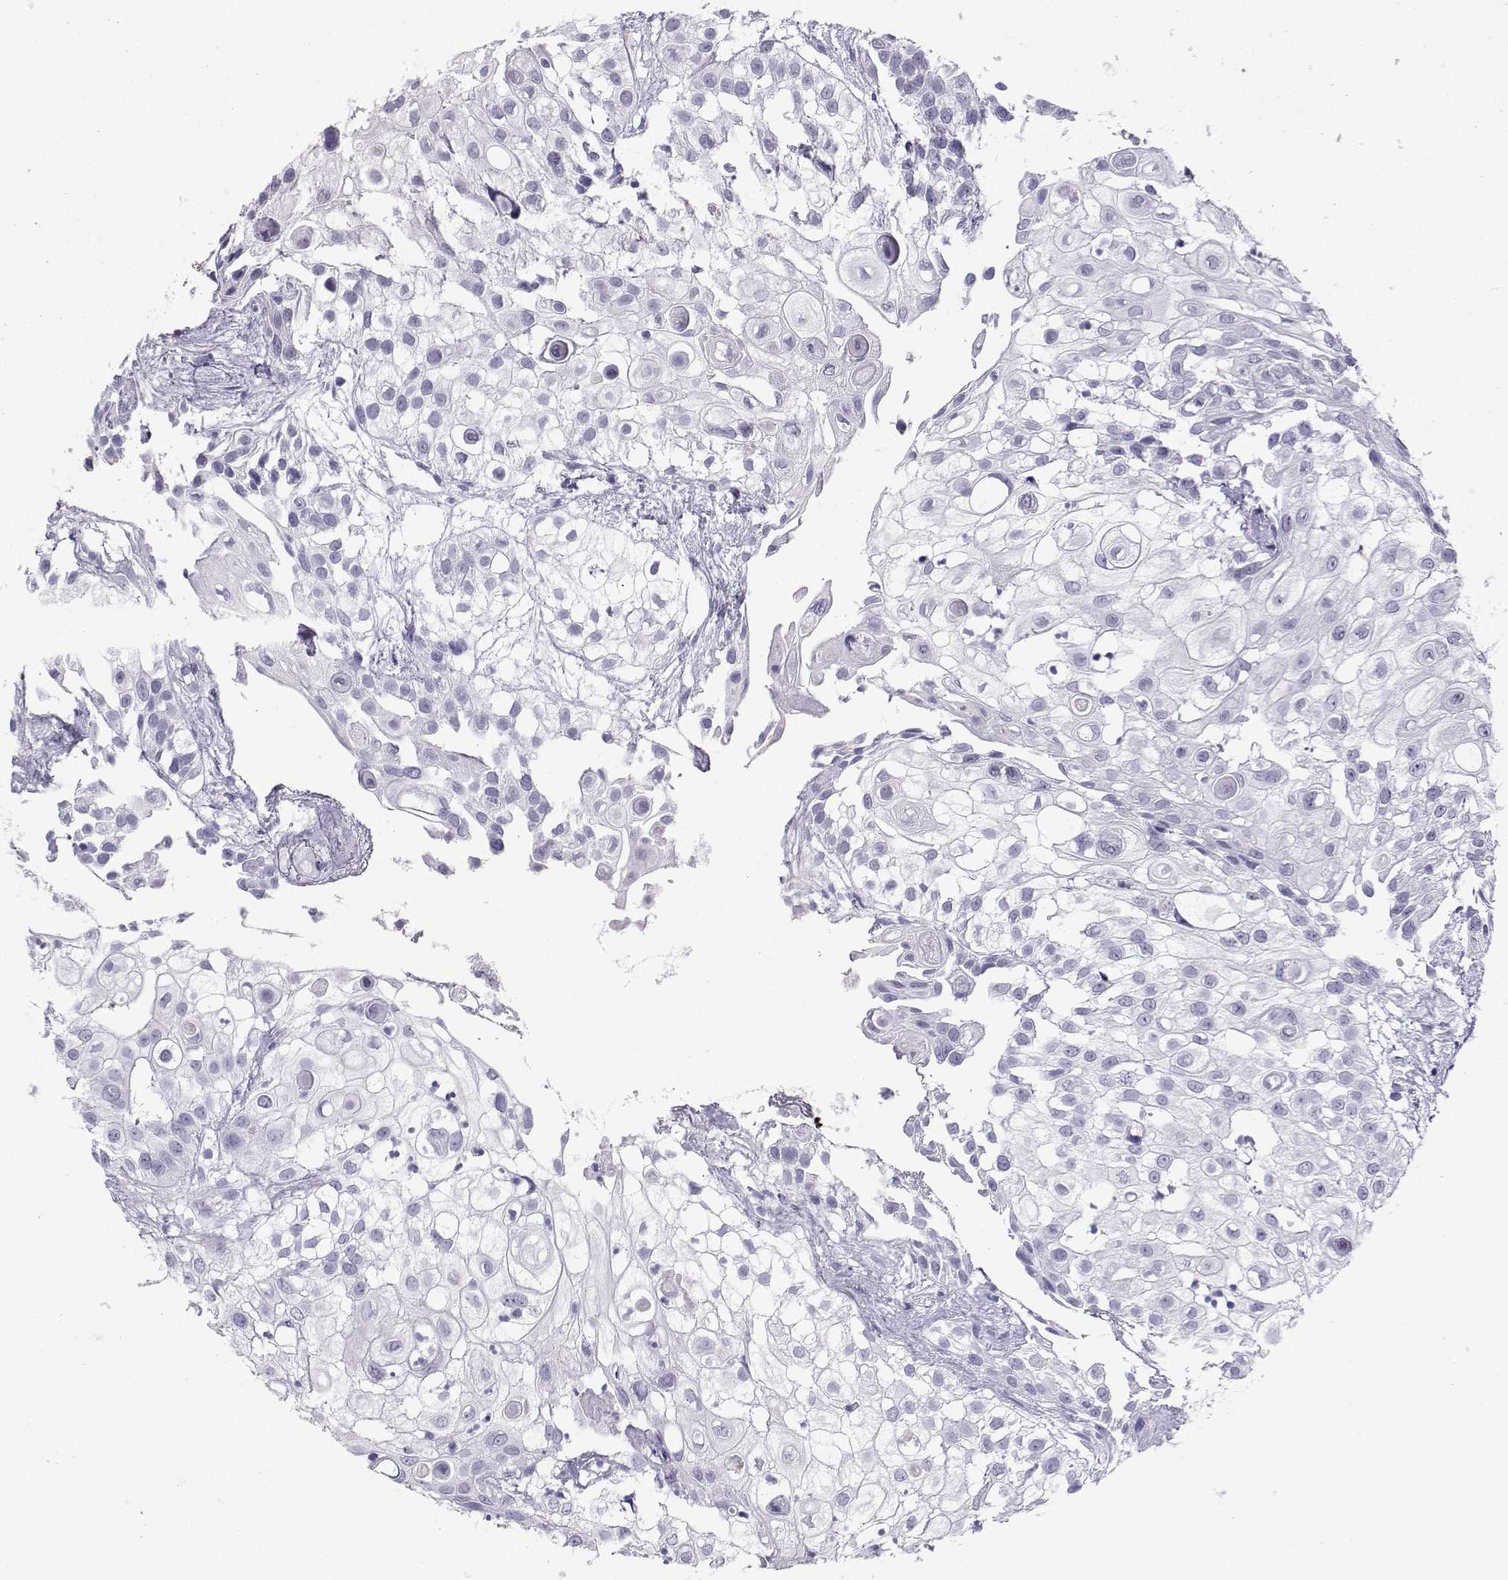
{"staining": {"intensity": "negative", "quantity": "none", "location": "none"}, "tissue": "urothelial cancer", "cell_type": "Tumor cells", "image_type": "cancer", "snomed": [{"axis": "morphology", "description": "Urothelial carcinoma, High grade"}, {"axis": "topography", "description": "Urinary bladder"}], "caption": "Human high-grade urothelial carcinoma stained for a protein using IHC demonstrates no expression in tumor cells.", "gene": "SST", "patient": {"sex": "female", "age": 79}}